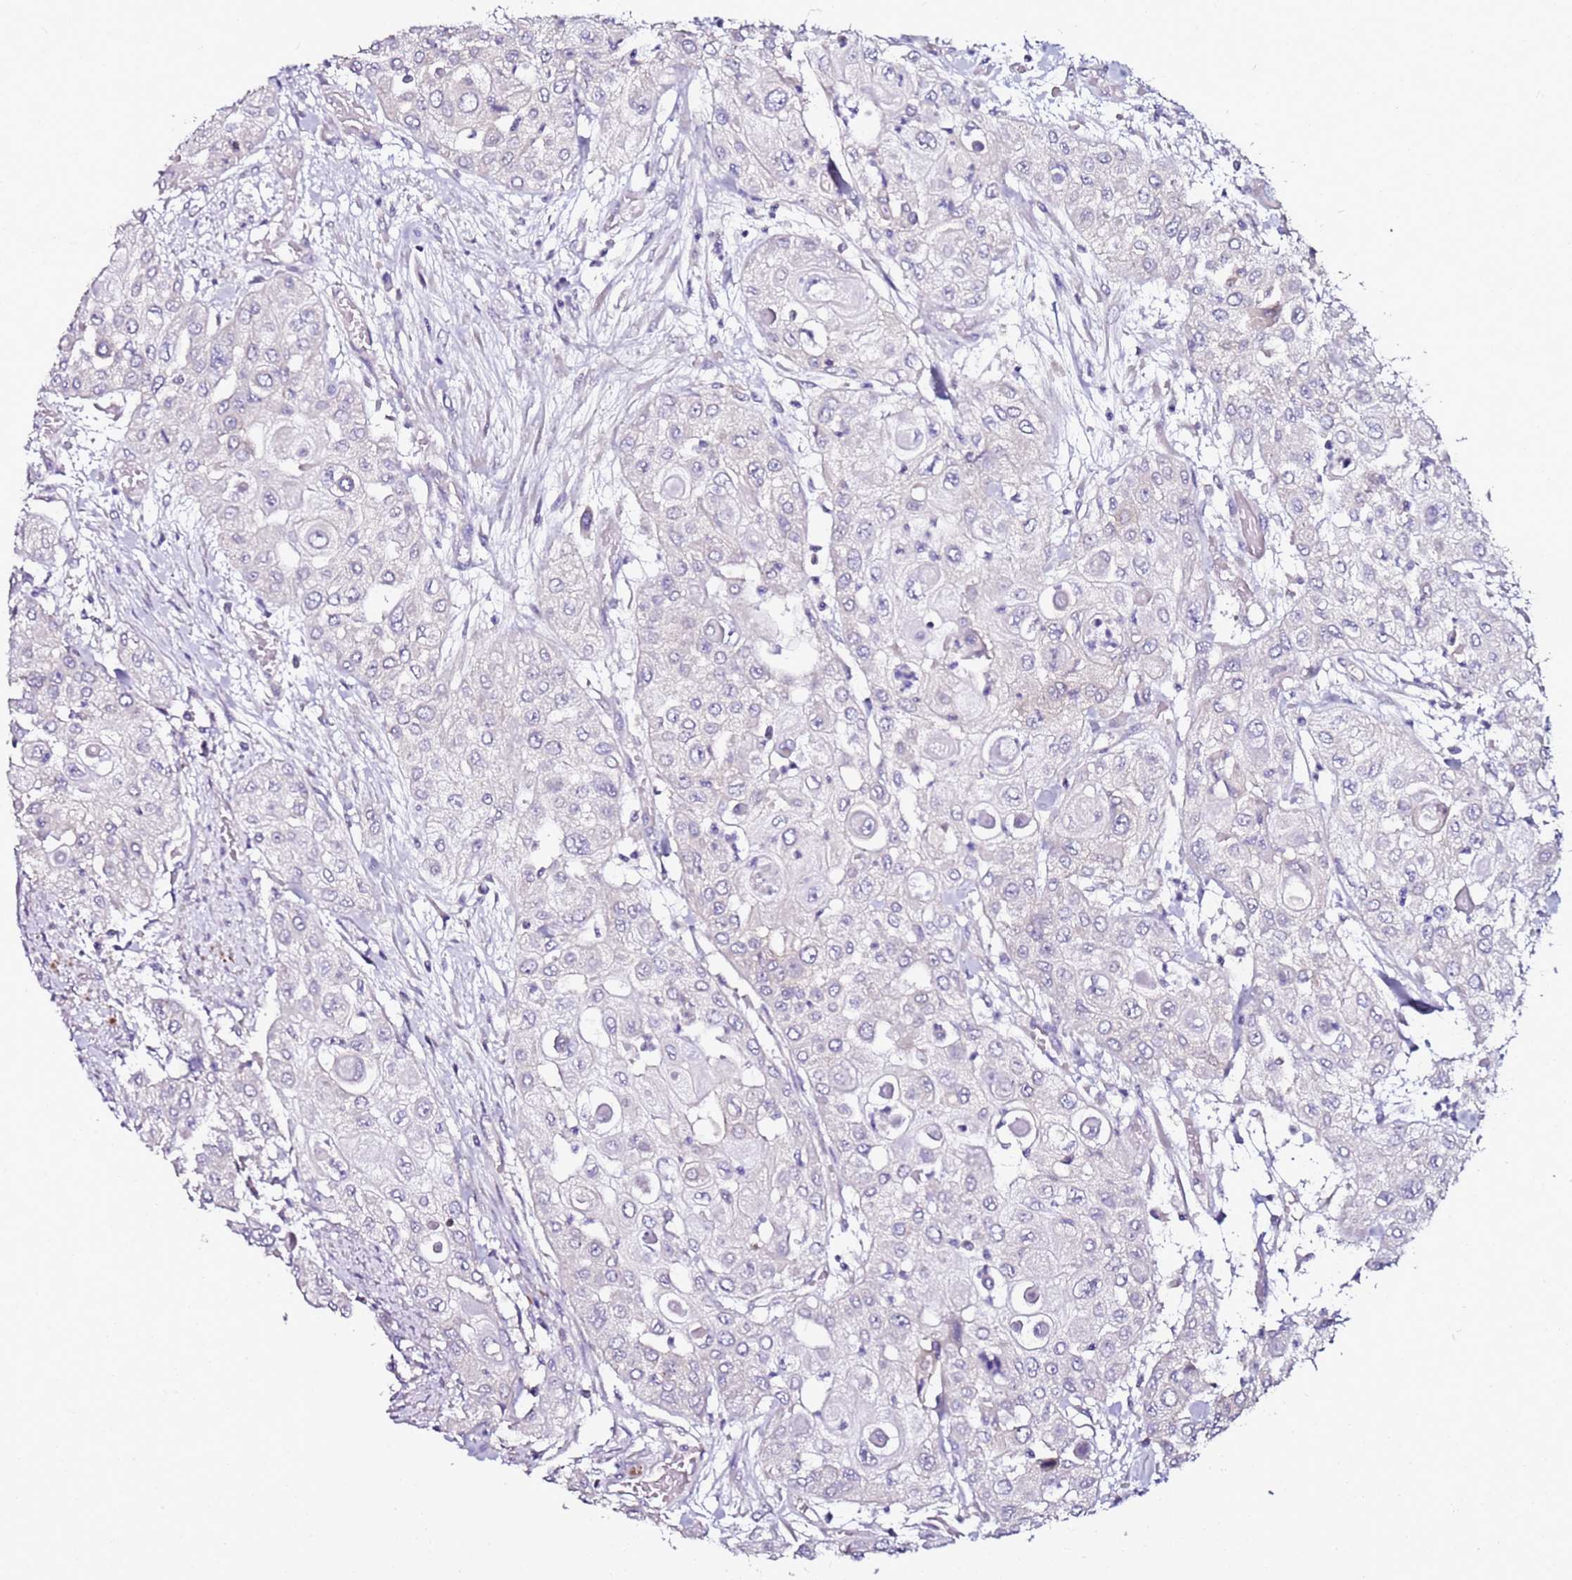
{"staining": {"intensity": "negative", "quantity": "none", "location": "none"}, "tissue": "urothelial cancer", "cell_type": "Tumor cells", "image_type": "cancer", "snomed": [{"axis": "morphology", "description": "Urothelial carcinoma, High grade"}, {"axis": "topography", "description": "Urinary bladder"}], "caption": "An immunohistochemistry histopathology image of urothelial cancer is shown. There is no staining in tumor cells of urothelial cancer.", "gene": "SRRM5", "patient": {"sex": "female", "age": 79}}